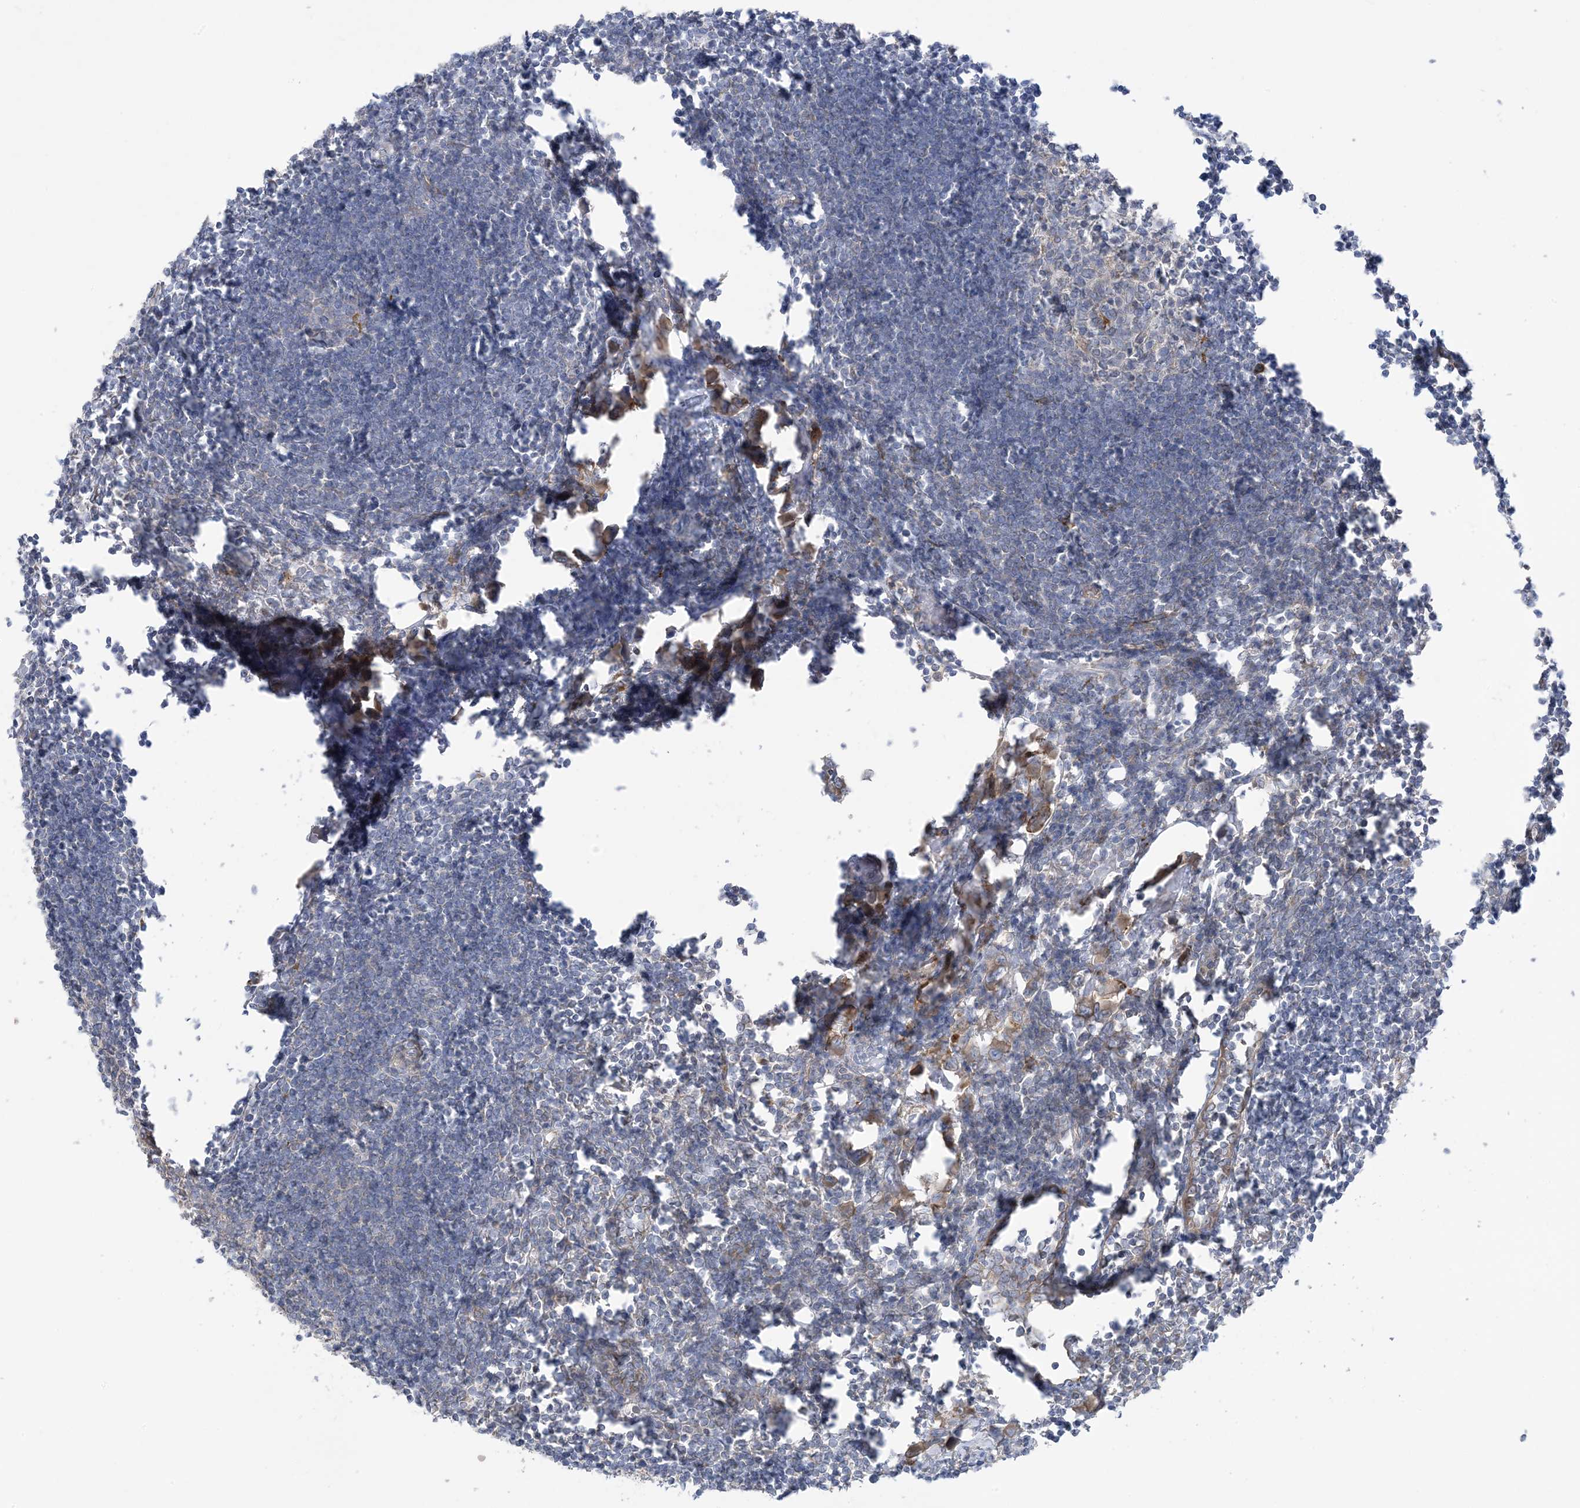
{"staining": {"intensity": "negative", "quantity": "none", "location": "none"}, "tissue": "lymph node", "cell_type": "Germinal center cells", "image_type": "normal", "snomed": [{"axis": "morphology", "description": "Normal tissue, NOS"}, {"axis": "morphology", "description": "Malignant melanoma, Metastatic site"}, {"axis": "topography", "description": "Lymph node"}], "caption": "Germinal center cells are negative for protein expression in benign human lymph node. The staining was performed using DAB to visualize the protein expression in brown, while the nuclei were stained in blue with hematoxylin (Magnification: 20x).", "gene": "ICMT", "patient": {"sex": "male", "age": 41}}